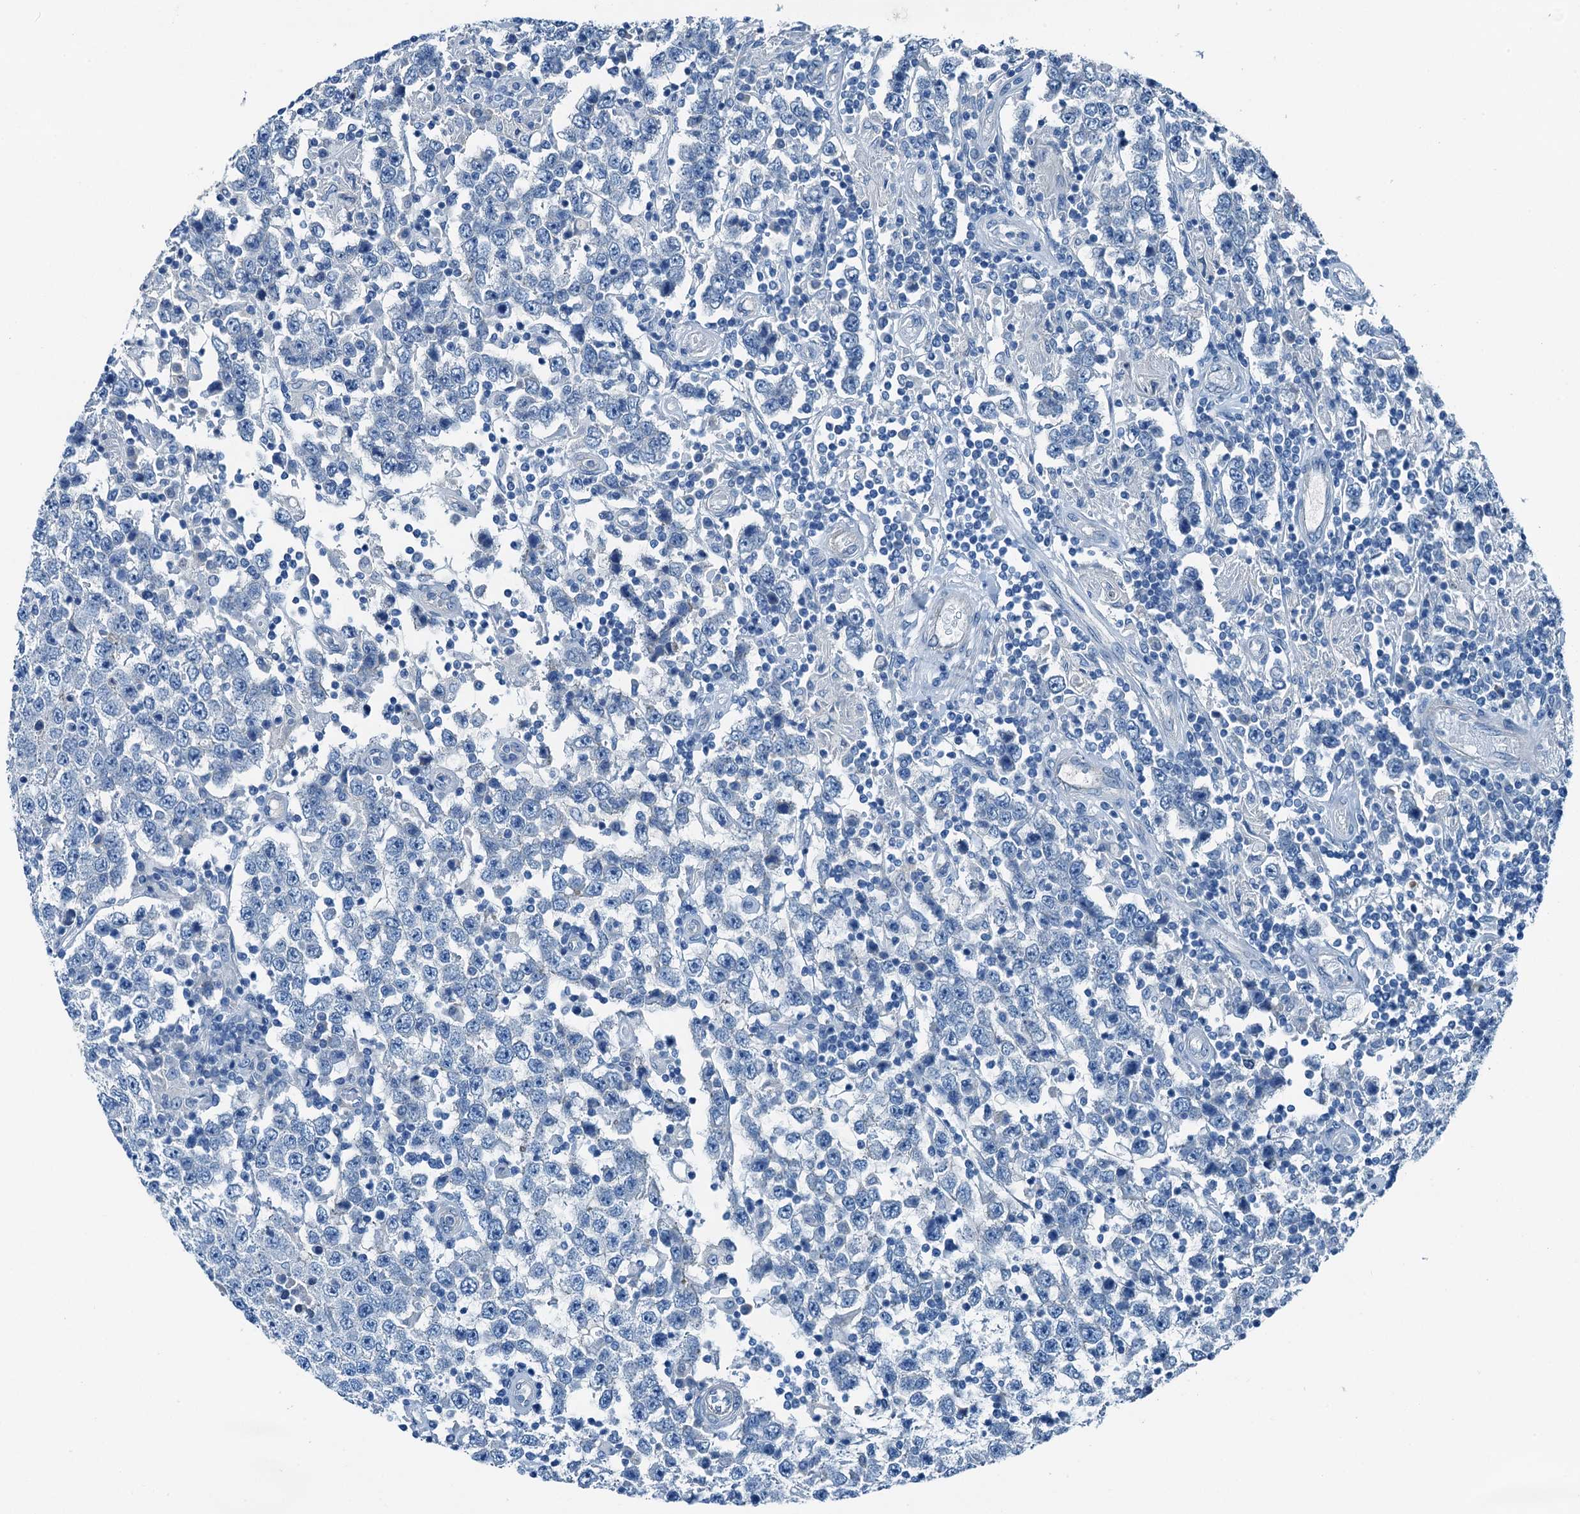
{"staining": {"intensity": "negative", "quantity": "none", "location": "none"}, "tissue": "testis cancer", "cell_type": "Tumor cells", "image_type": "cancer", "snomed": [{"axis": "morphology", "description": "Normal tissue, NOS"}, {"axis": "morphology", "description": "Urothelial carcinoma, High grade"}, {"axis": "morphology", "description": "Seminoma, NOS"}, {"axis": "morphology", "description": "Carcinoma, Embryonal, NOS"}, {"axis": "topography", "description": "Urinary bladder"}, {"axis": "topography", "description": "Testis"}], "caption": "Human testis cancer stained for a protein using immunohistochemistry (IHC) reveals no staining in tumor cells.", "gene": "RAB3IL1", "patient": {"sex": "male", "age": 41}}